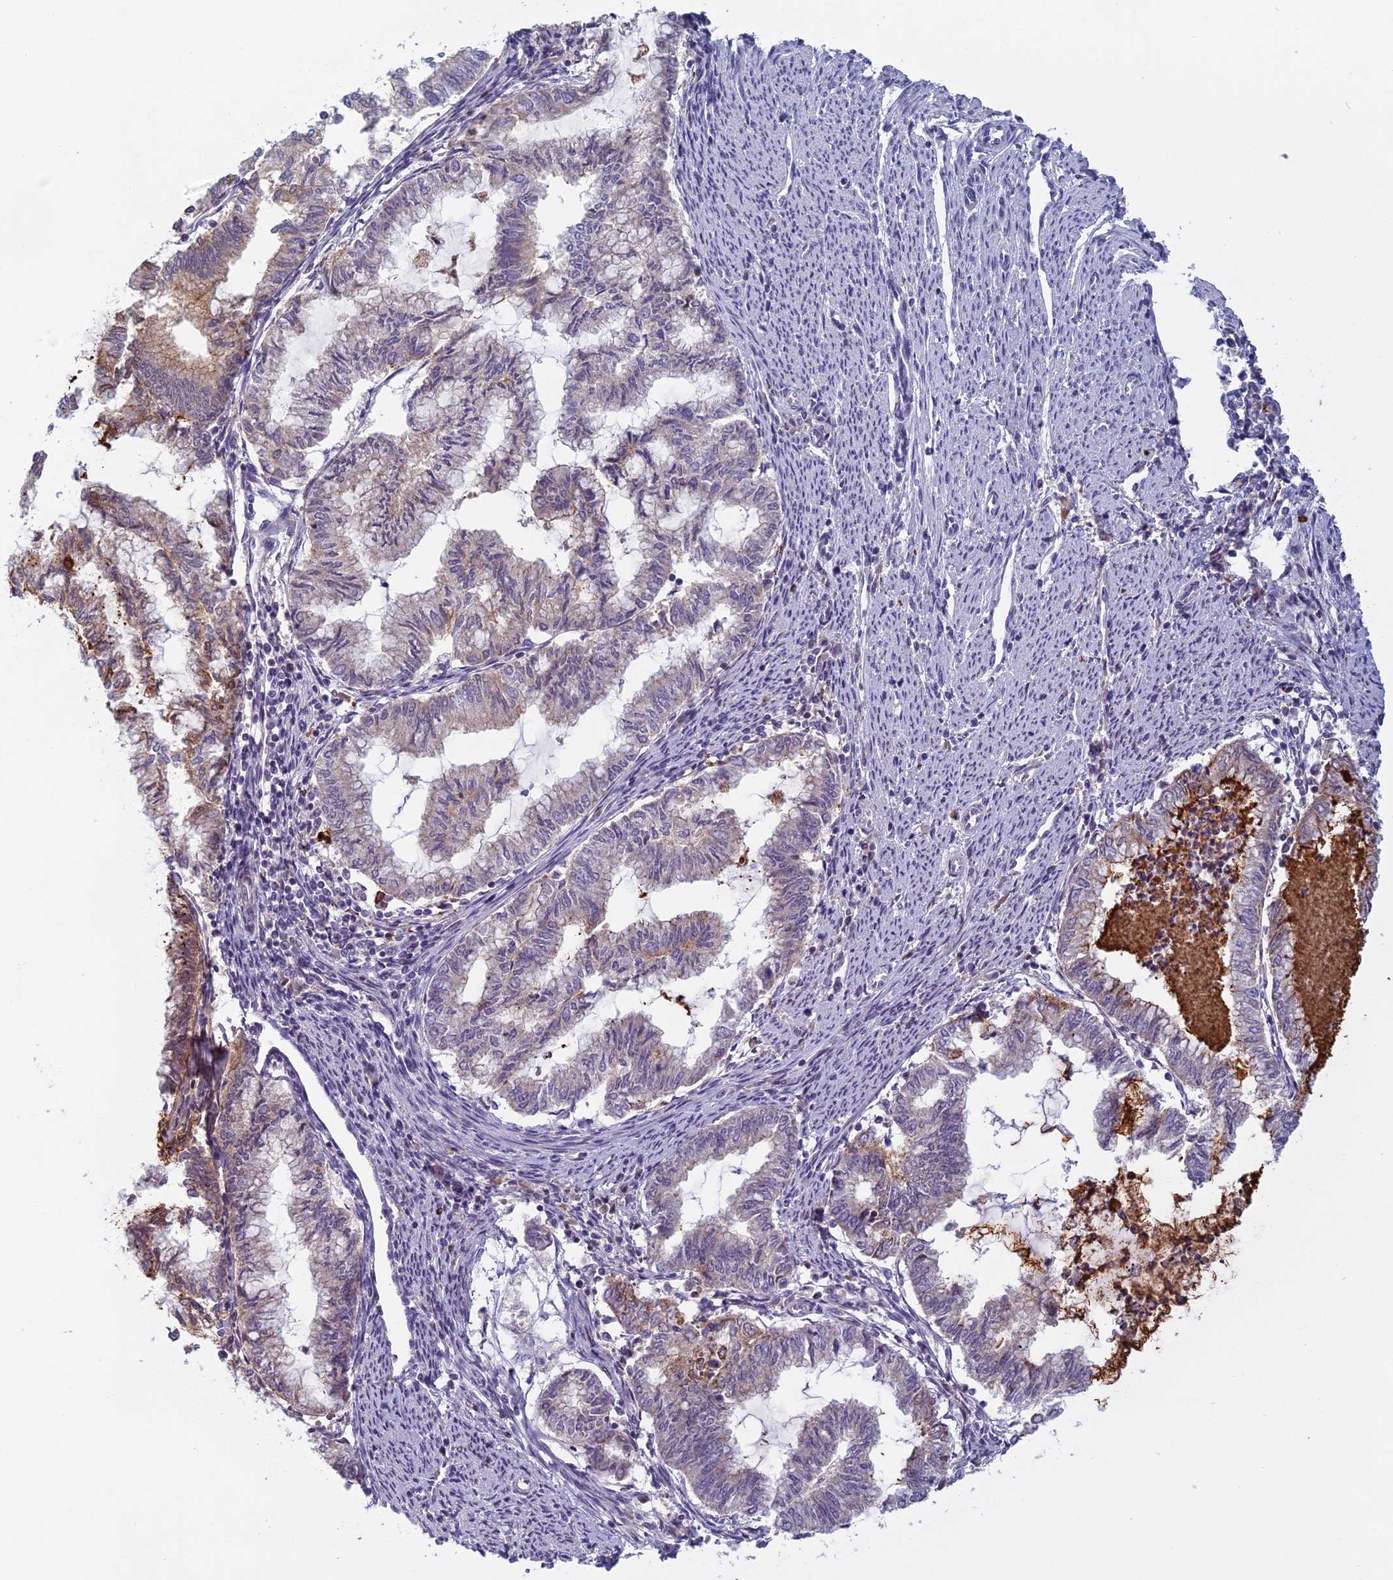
{"staining": {"intensity": "moderate", "quantity": "<25%", "location": "cytoplasmic/membranous"}, "tissue": "endometrial cancer", "cell_type": "Tumor cells", "image_type": "cancer", "snomed": [{"axis": "morphology", "description": "Adenocarcinoma, NOS"}, {"axis": "topography", "description": "Endometrium"}], "caption": "The micrograph exhibits a brown stain indicating the presence of a protein in the cytoplasmic/membranous of tumor cells in endometrial adenocarcinoma.", "gene": "SEMA7A", "patient": {"sex": "female", "age": 79}}